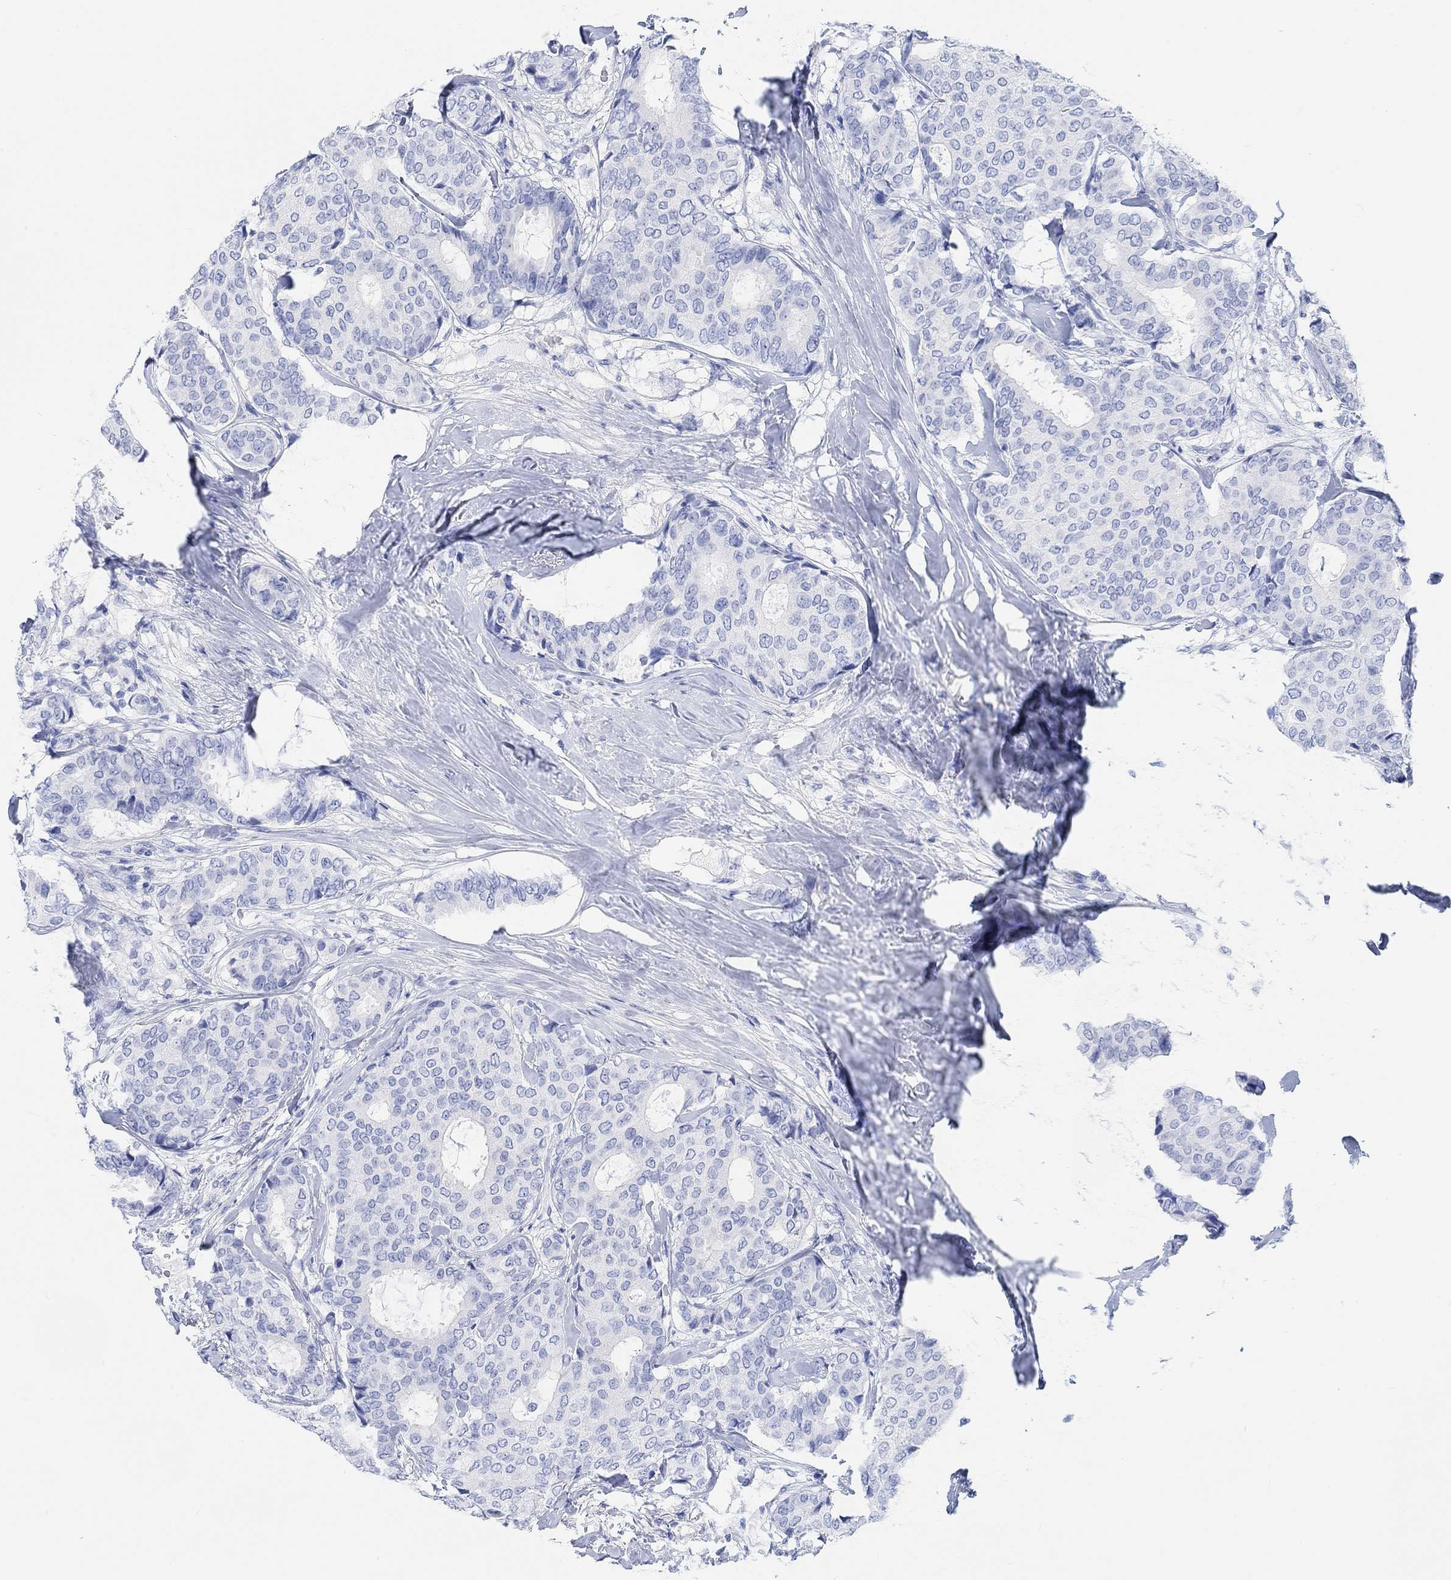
{"staining": {"intensity": "negative", "quantity": "none", "location": "none"}, "tissue": "breast cancer", "cell_type": "Tumor cells", "image_type": "cancer", "snomed": [{"axis": "morphology", "description": "Duct carcinoma"}, {"axis": "topography", "description": "Breast"}], "caption": "A high-resolution photomicrograph shows immunohistochemistry staining of breast cancer (infiltrating ductal carcinoma), which demonstrates no significant expression in tumor cells.", "gene": "ANKRD33", "patient": {"sex": "female", "age": 75}}